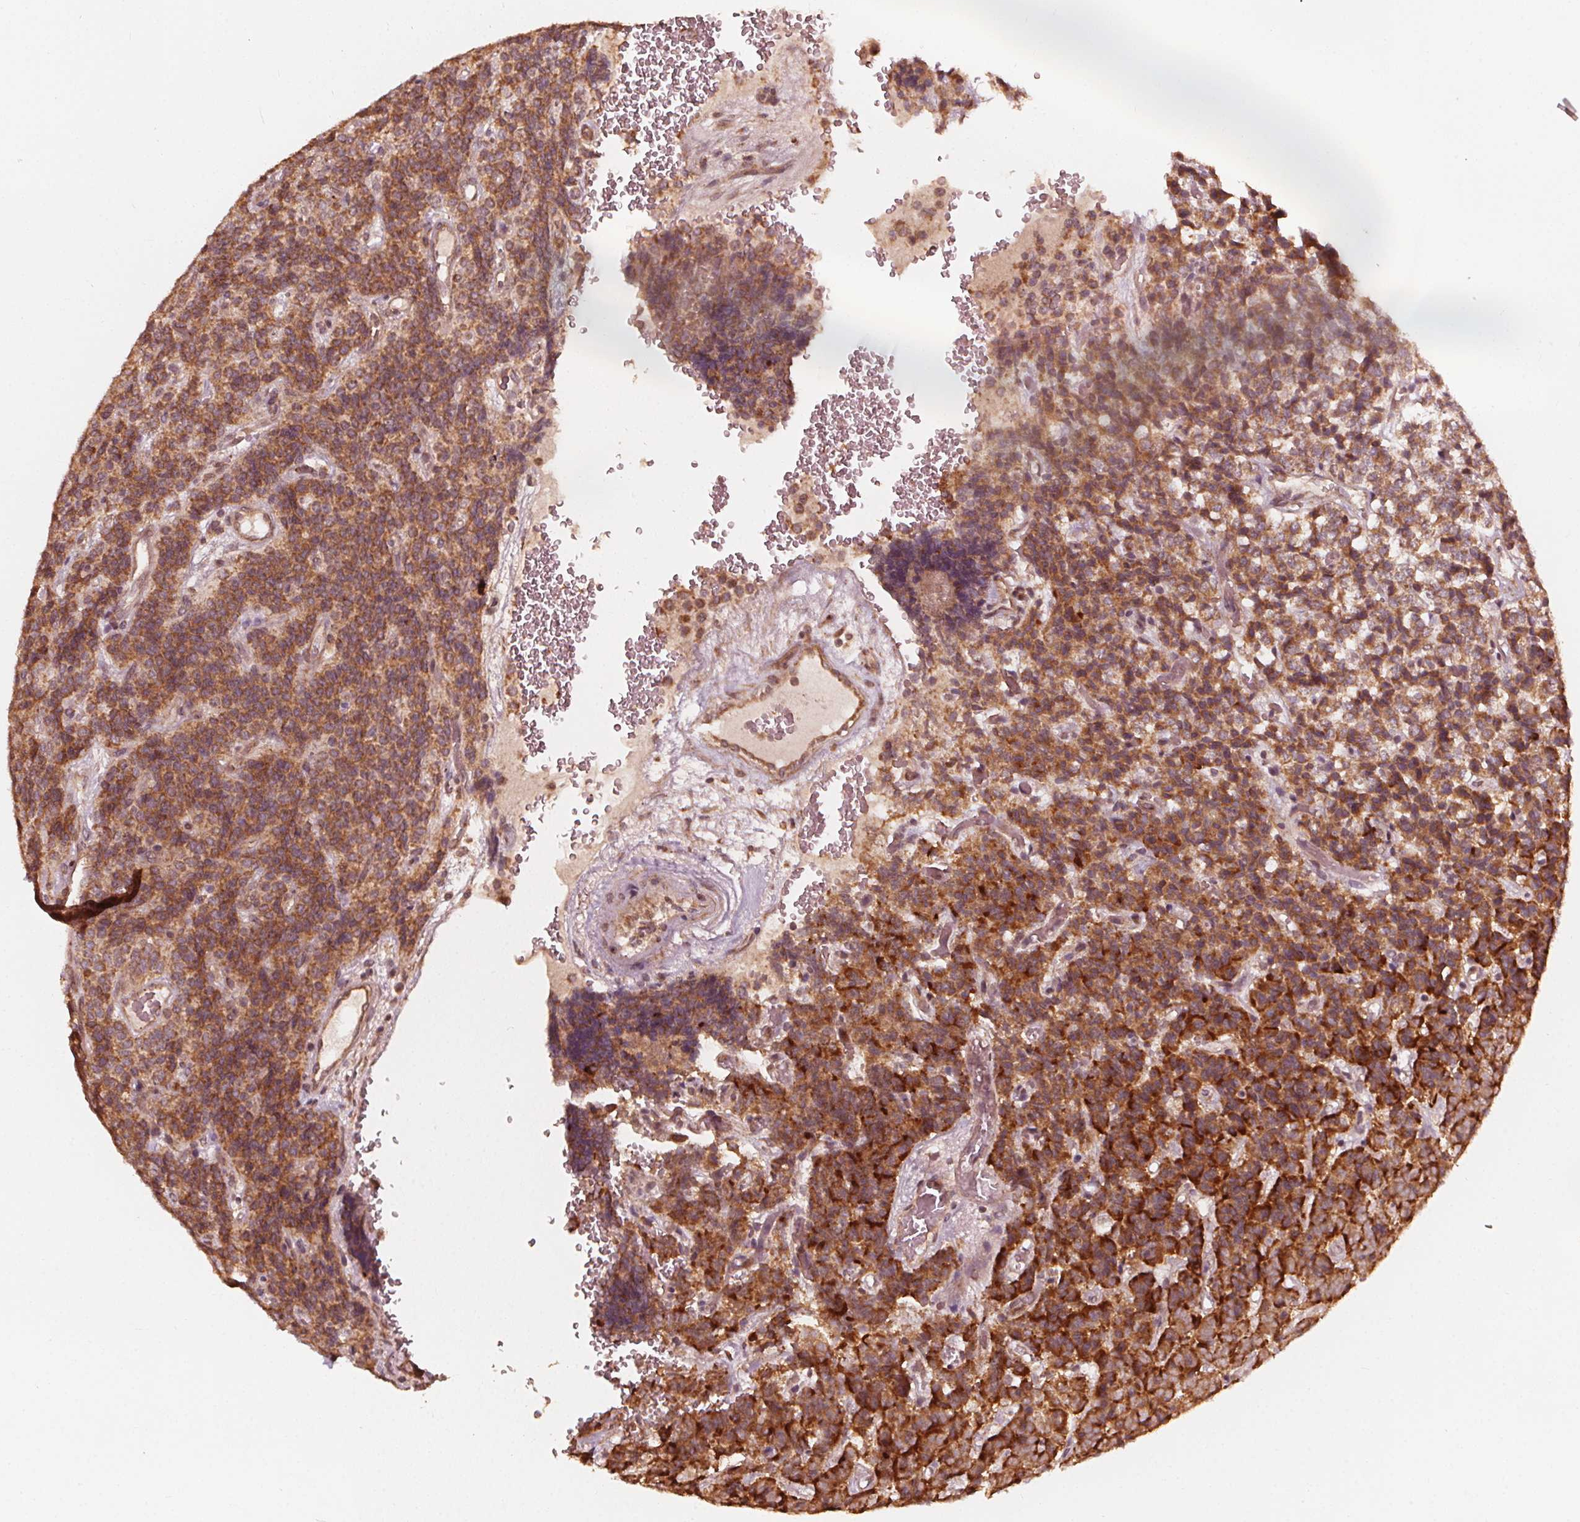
{"staining": {"intensity": "moderate", "quantity": ">75%", "location": "cytoplasmic/membranous"}, "tissue": "carcinoid", "cell_type": "Tumor cells", "image_type": "cancer", "snomed": [{"axis": "morphology", "description": "Carcinoid, malignant, NOS"}, {"axis": "topography", "description": "Pancreas"}], "caption": "Immunohistochemical staining of human carcinoid shows moderate cytoplasmic/membranous protein expression in about >75% of tumor cells. (DAB = brown stain, brightfield microscopy at high magnification).", "gene": "NPC1", "patient": {"sex": "male", "age": 36}}